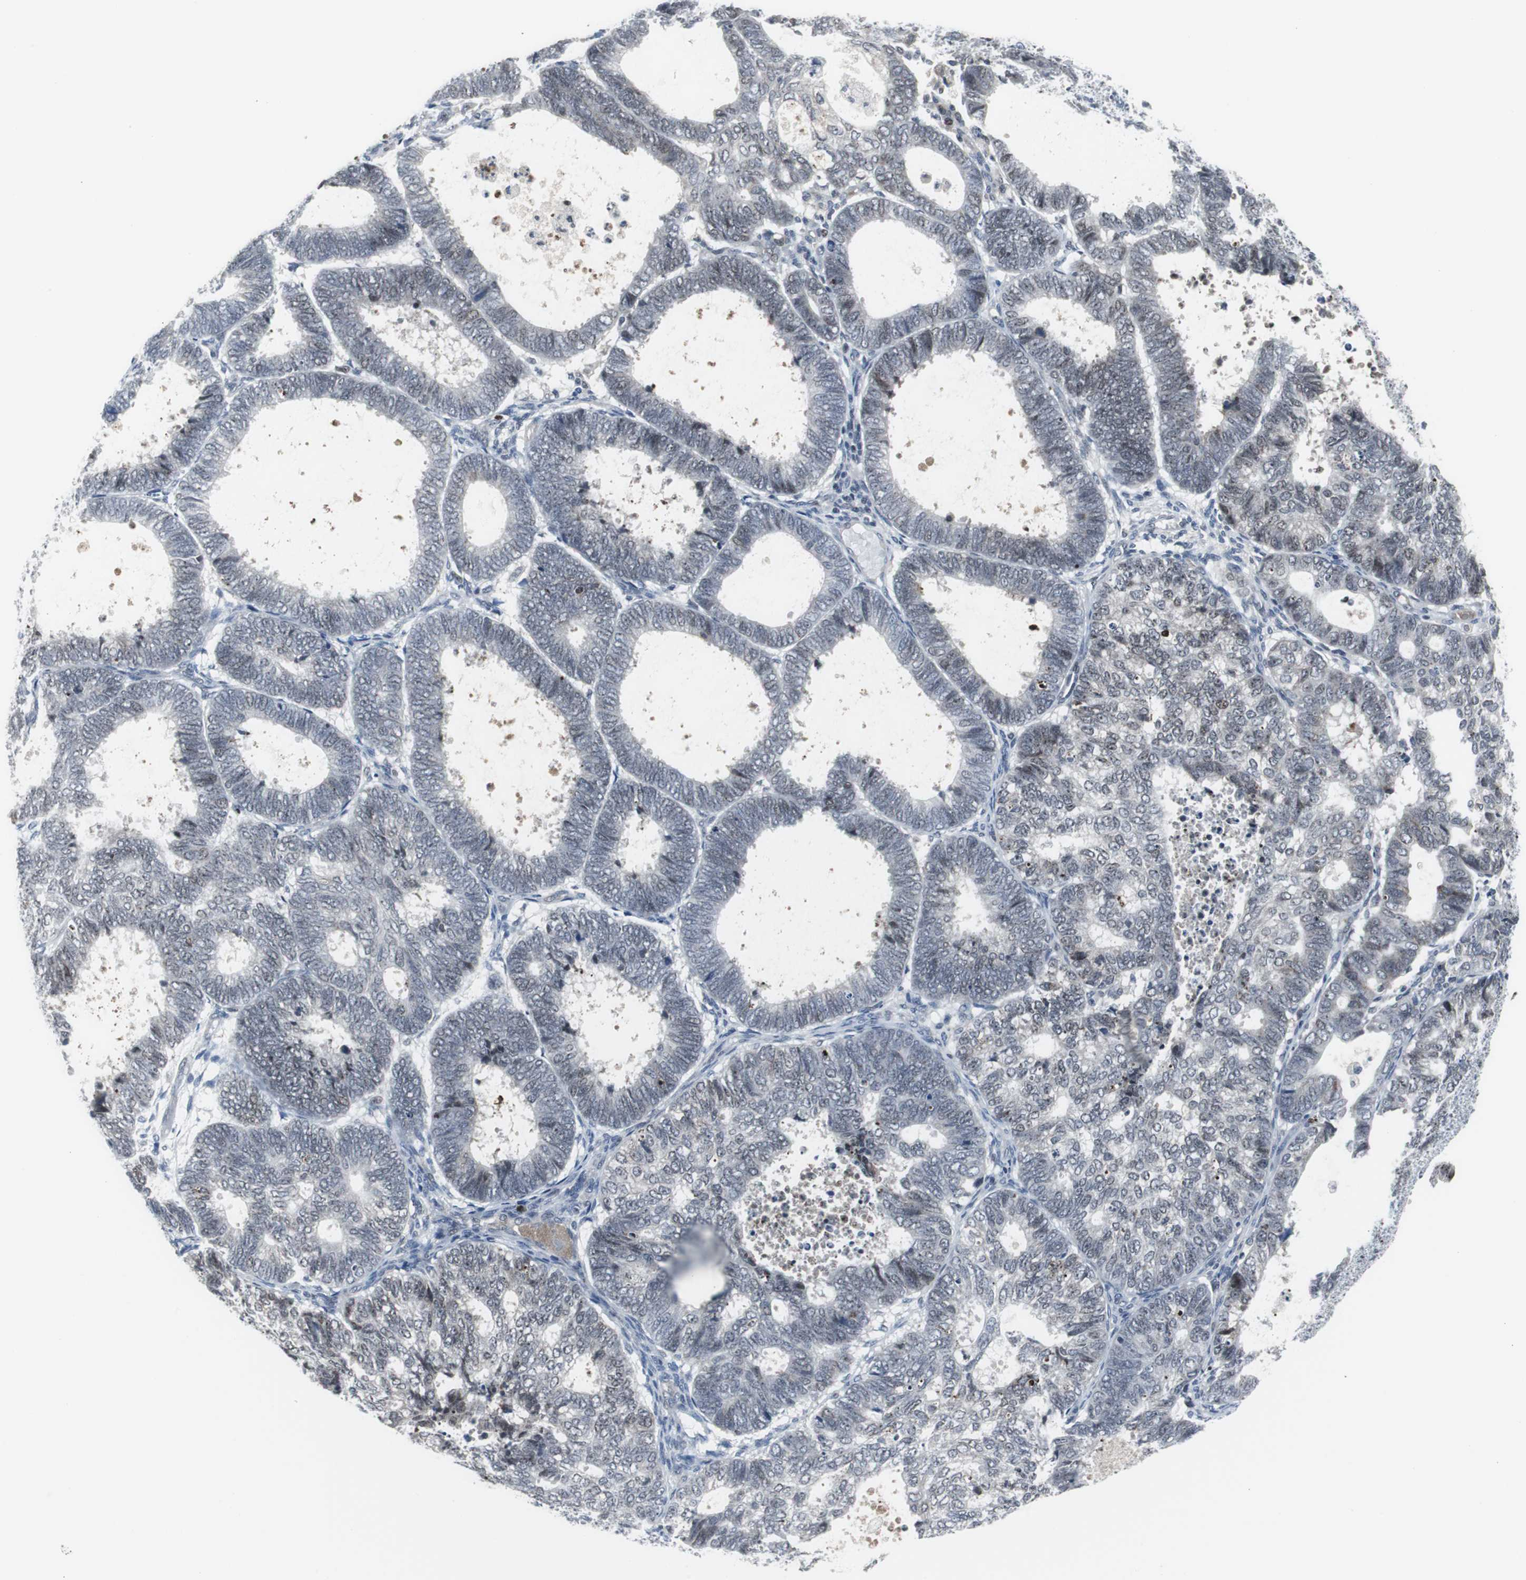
{"staining": {"intensity": "weak", "quantity": "<25%", "location": "nuclear"}, "tissue": "endometrial cancer", "cell_type": "Tumor cells", "image_type": "cancer", "snomed": [{"axis": "morphology", "description": "Adenocarcinoma, NOS"}, {"axis": "topography", "description": "Uterus"}], "caption": "An IHC image of endometrial cancer is shown. There is no staining in tumor cells of endometrial cancer. (DAB immunohistochemistry (IHC) with hematoxylin counter stain).", "gene": "DOK1", "patient": {"sex": "female", "age": 60}}